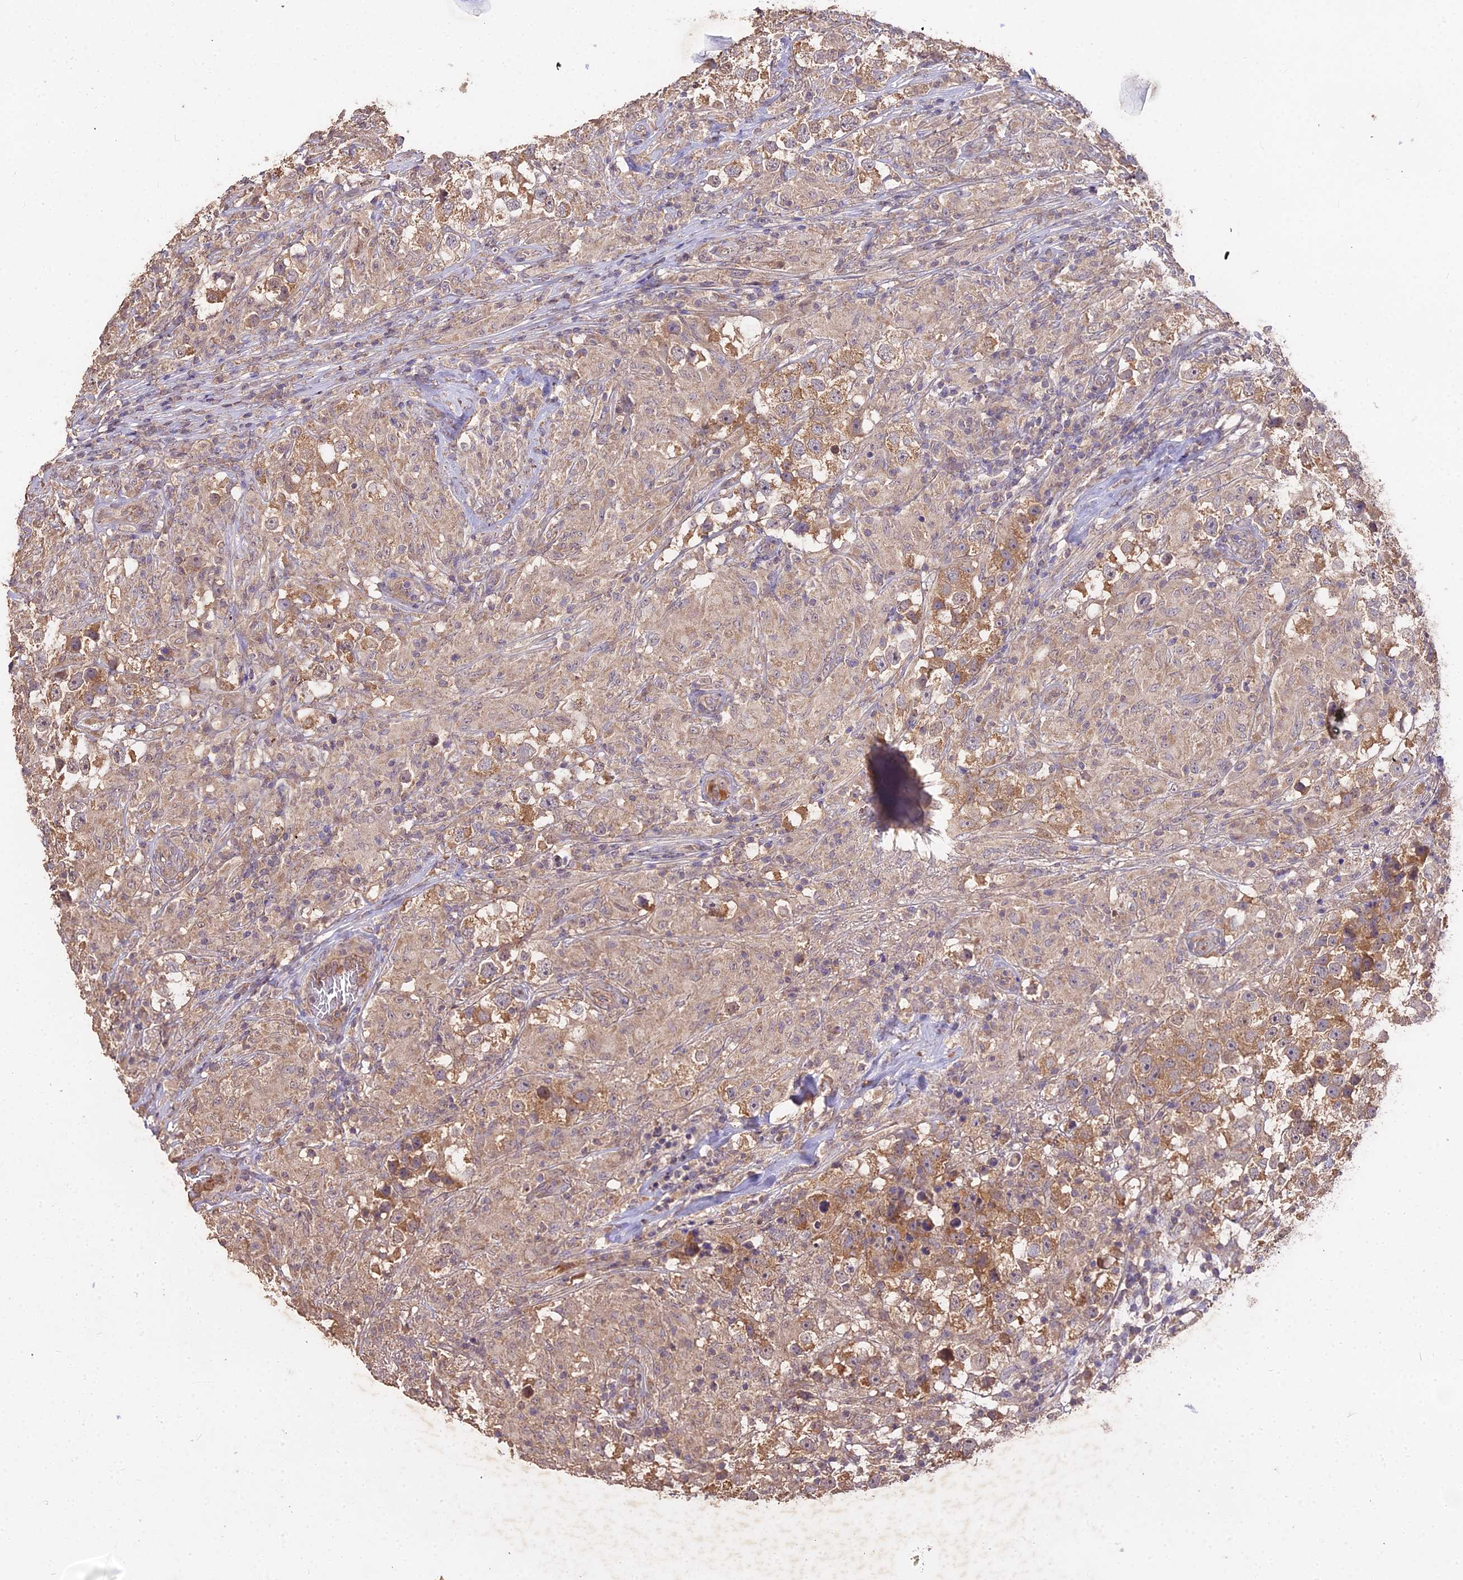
{"staining": {"intensity": "moderate", "quantity": ">75%", "location": "cytoplasmic/membranous"}, "tissue": "testis cancer", "cell_type": "Tumor cells", "image_type": "cancer", "snomed": [{"axis": "morphology", "description": "Seminoma, NOS"}, {"axis": "topography", "description": "Testis"}], "caption": "A histopathology image of testis cancer stained for a protein displays moderate cytoplasmic/membranous brown staining in tumor cells.", "gene": "METTL13", "patient": {"sex": "male", "age": 46}}